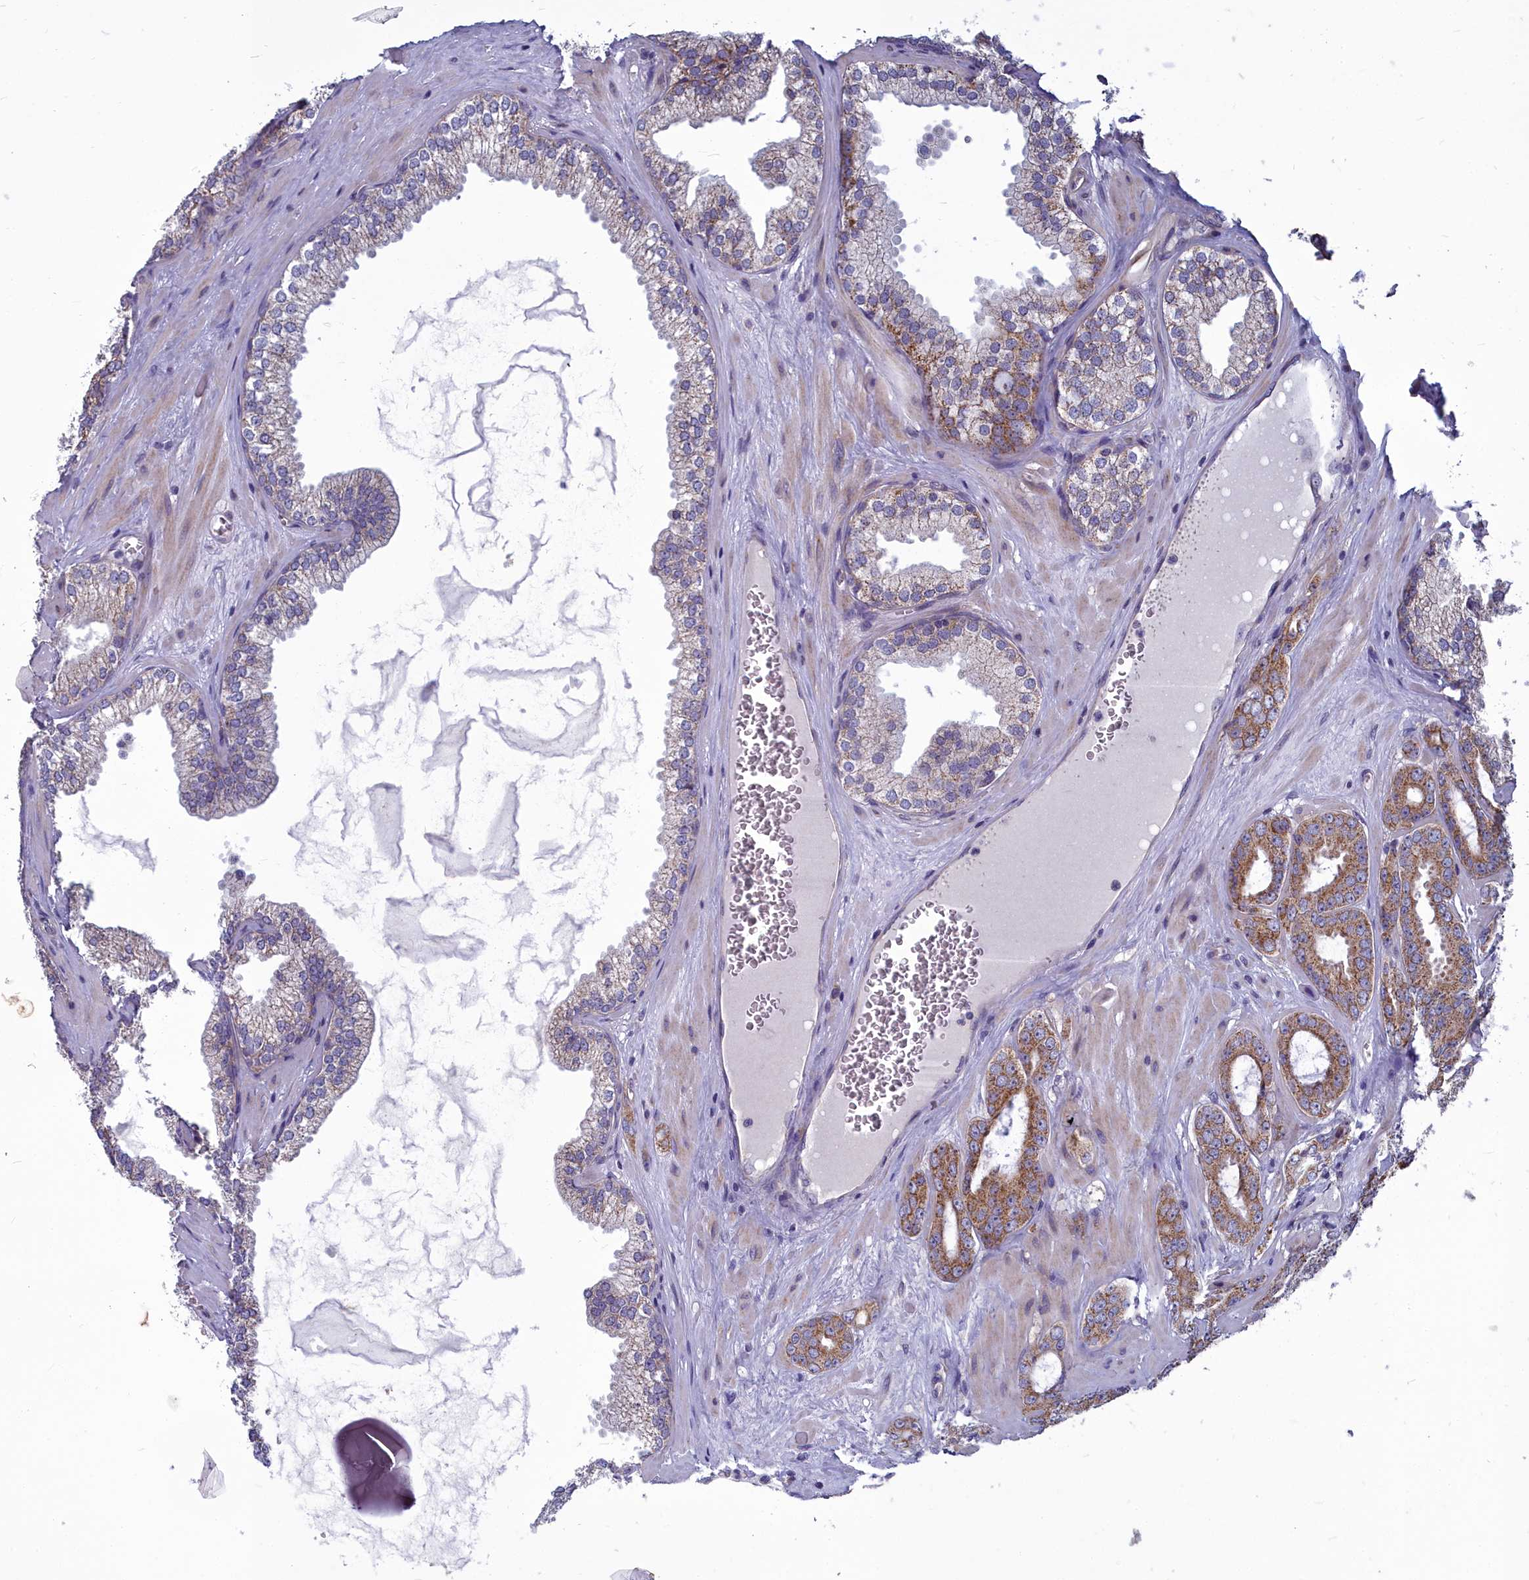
{"staining": {"intensity": "moderate", "quantity": ">75%", "location": "cytoplasmic/membranous"}, "tissue": "prostate cancer", "cell_type": "Tumor cells", "image_type": "cancer", "snomed": [{"axis": "morphology", "description": "Adenocarcinoma, Low grade"}, {"axis": "topography", "description": "Prostate"}], "caption": "Tumor cells demonstrate medium levels of moderate cytoplasmic/membranous staining in about >75% of cells in human low-grade adenocarcinoma (prostate). (DAB (3,3'-diaminobenzidine) IHC with brightfield microscopy, high magnification).", "gene": "COX20", "patient": {"sex": "male", "age": 60}}